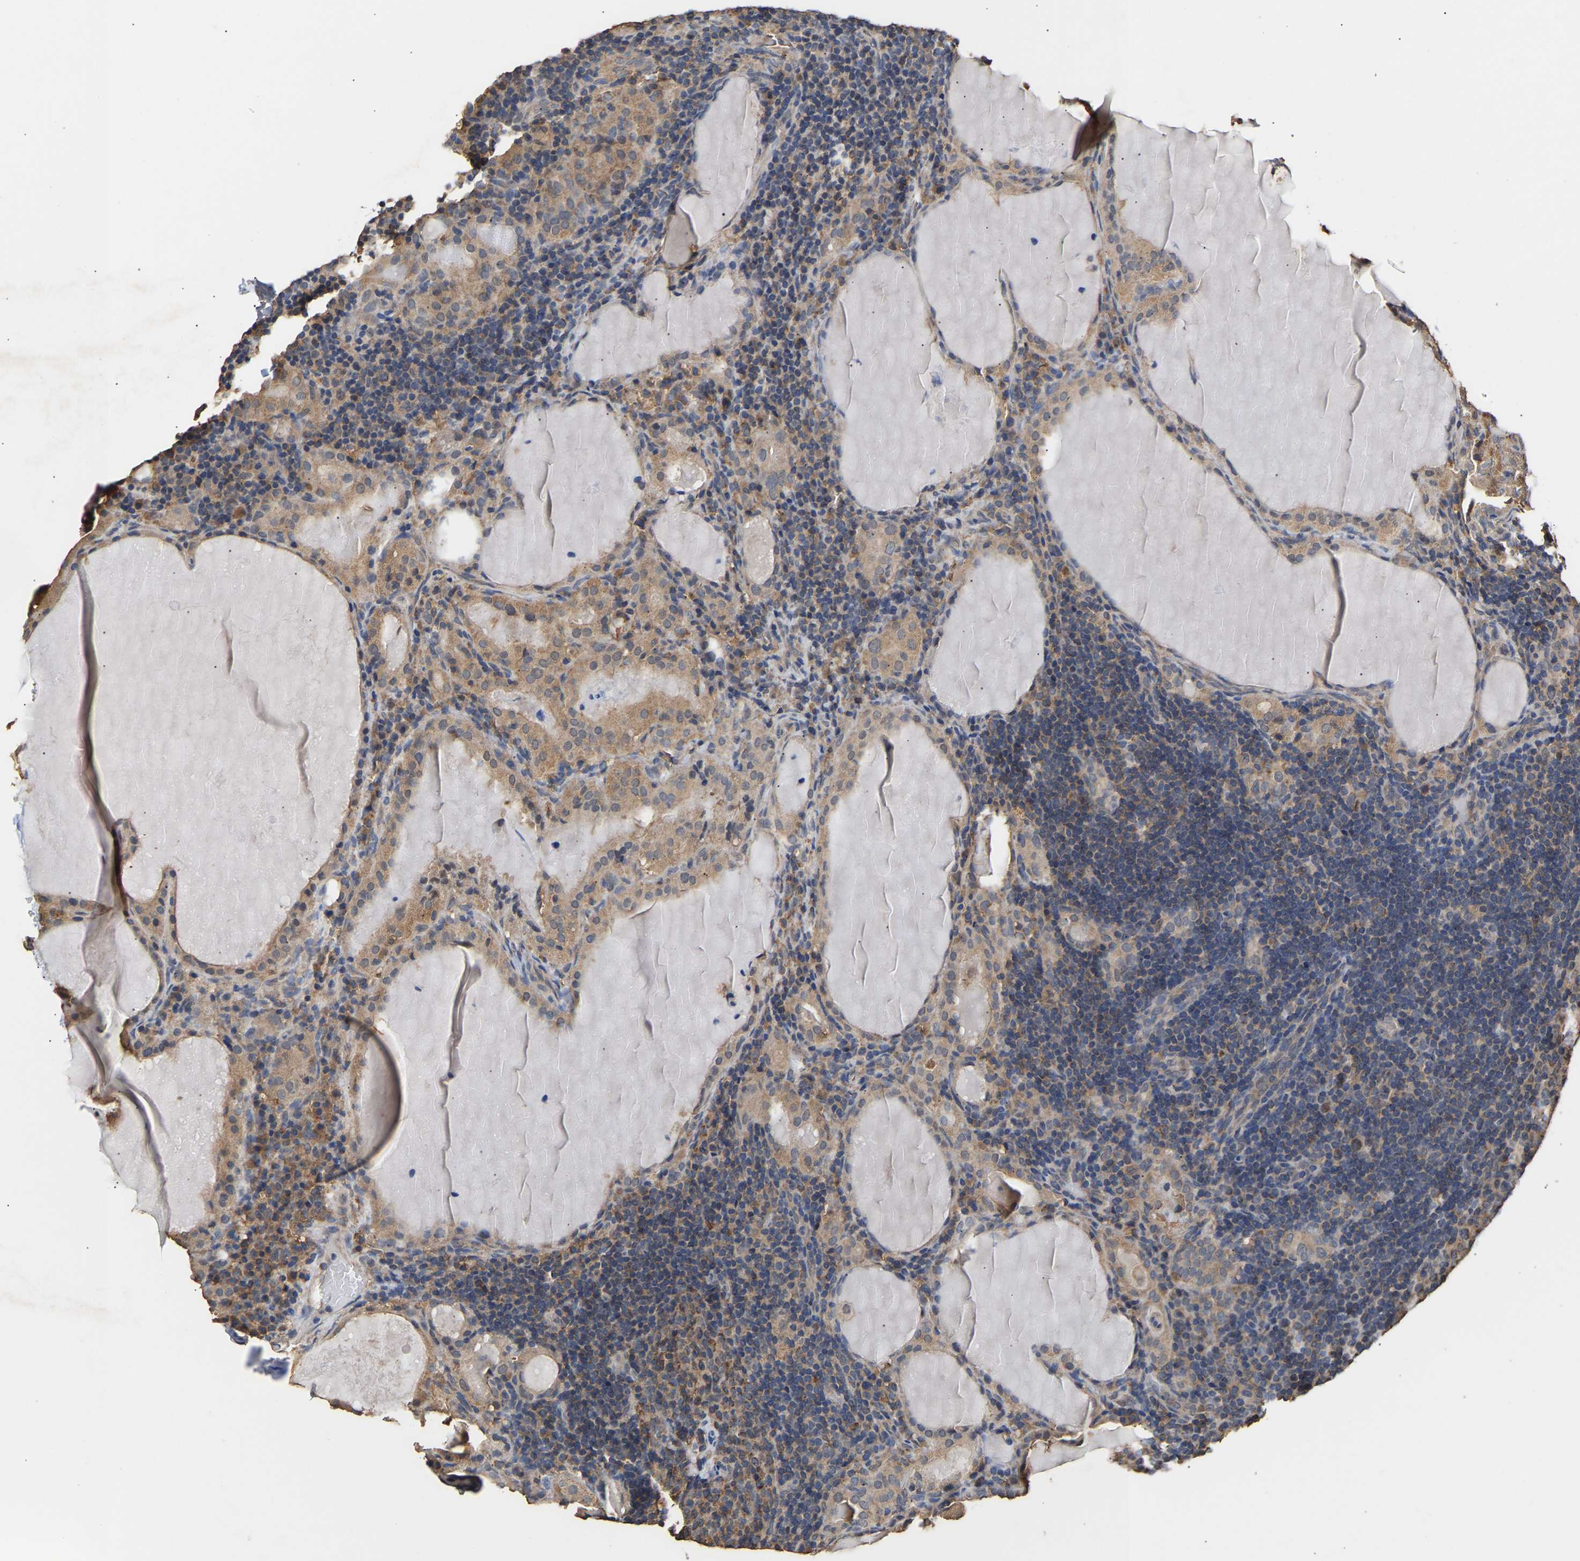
{"staining": {"intensity": "moderate", "quantity": ">75%", "location": "cytoplasmic/membranous"}, "tissue": "thyroid cancer", "cell_type": "Tumor cells", "image_type": "cancer", "snomed": [{"axis": "morphology", "description": "Papillary adenocarcinoma, NOS"}, {"axis": "topography", "description": "Thyroid gland"}], "caption": "Immunohistochemistry (IHC) (DAB) staining of thyroid cancer shows moderate cytoplasmic/membranous protein expression in about >75% of tumor cells.", "gene": "ZNF26", "patient": {"sex": "female", "age": 42}}